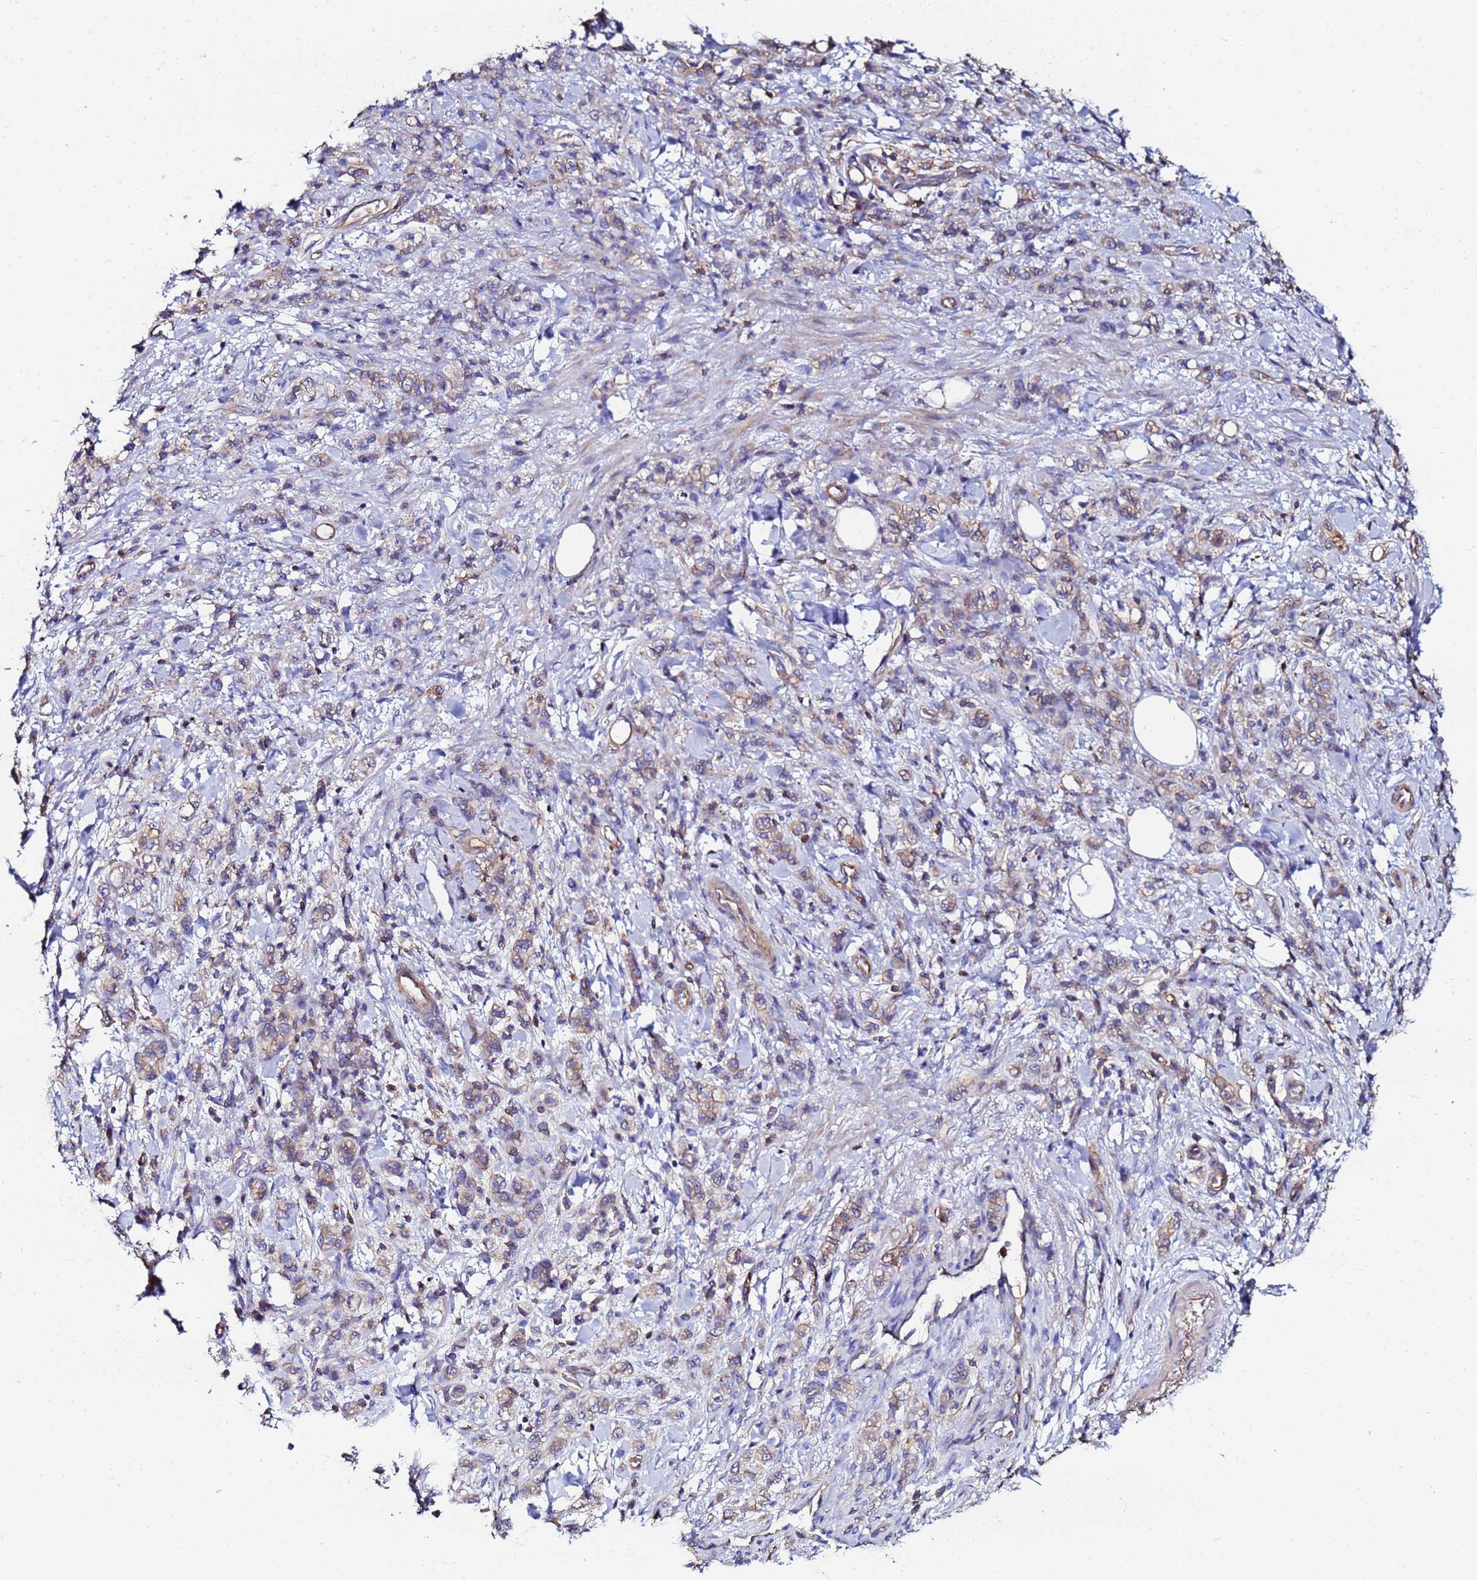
{"staining": {"intensity": "weak", "quantity": "25%-75%", "location": "cytoplasmic/membranous"}, "tissue": "stomach cancer", "cell_type": "Tumor cells", "image_type": "cancer", "snomed": [{"axis": "morphology", "description": "Adenocarcinoma, NOS"}, {"axis": "topography", "description": "Stomach"}], "caption": "The histopathology image displays a brown stain indicating the presence of a protein in the cytoplasmic/membranous of tumor cells in stomach cancer.", "gene": "POTEE", "patient": {"sex": "male", "age": 77}}